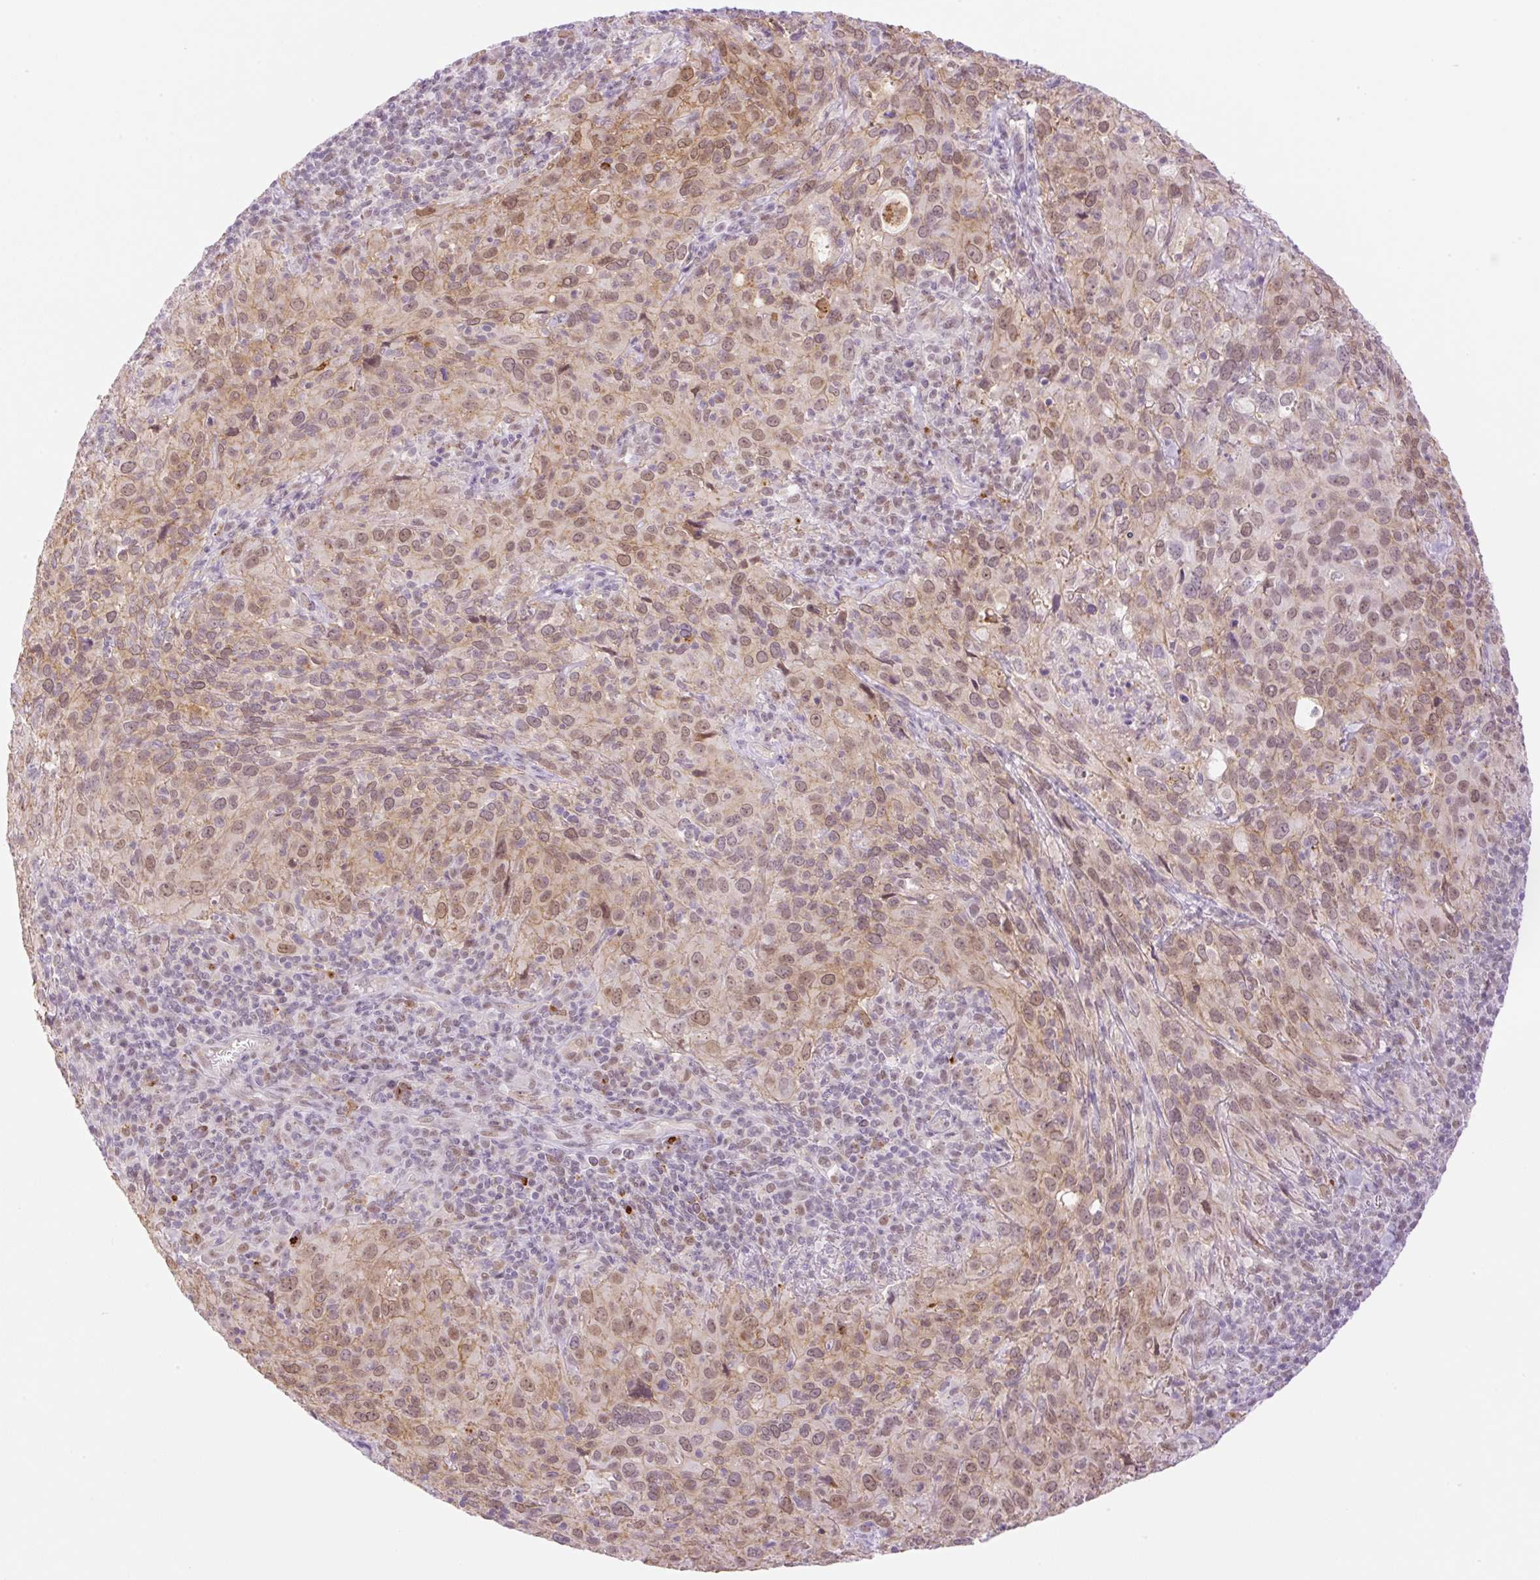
{"staining": {"intensity": "moderate", "quantity": ">75%", "location": "cytoplasmic/membranous,nuclear"}, "tissue": "cervical cancer", "cell_type": "Tumor cells", "image_type": "cancer", "snomed": [{"axis": "morphology", "description": "Squamous cell carcinoma, NOS"}, {"axis": "topography", "description": "Cervix"}], "caption": "A medium amount of moderate cytoplasmic/membranous and nuclear positivity is seen in approximately >75% of tumor cells in cervical cancer tissue.", "gene": "PALM3", "patient": {"sex": "female", "age": 51}}